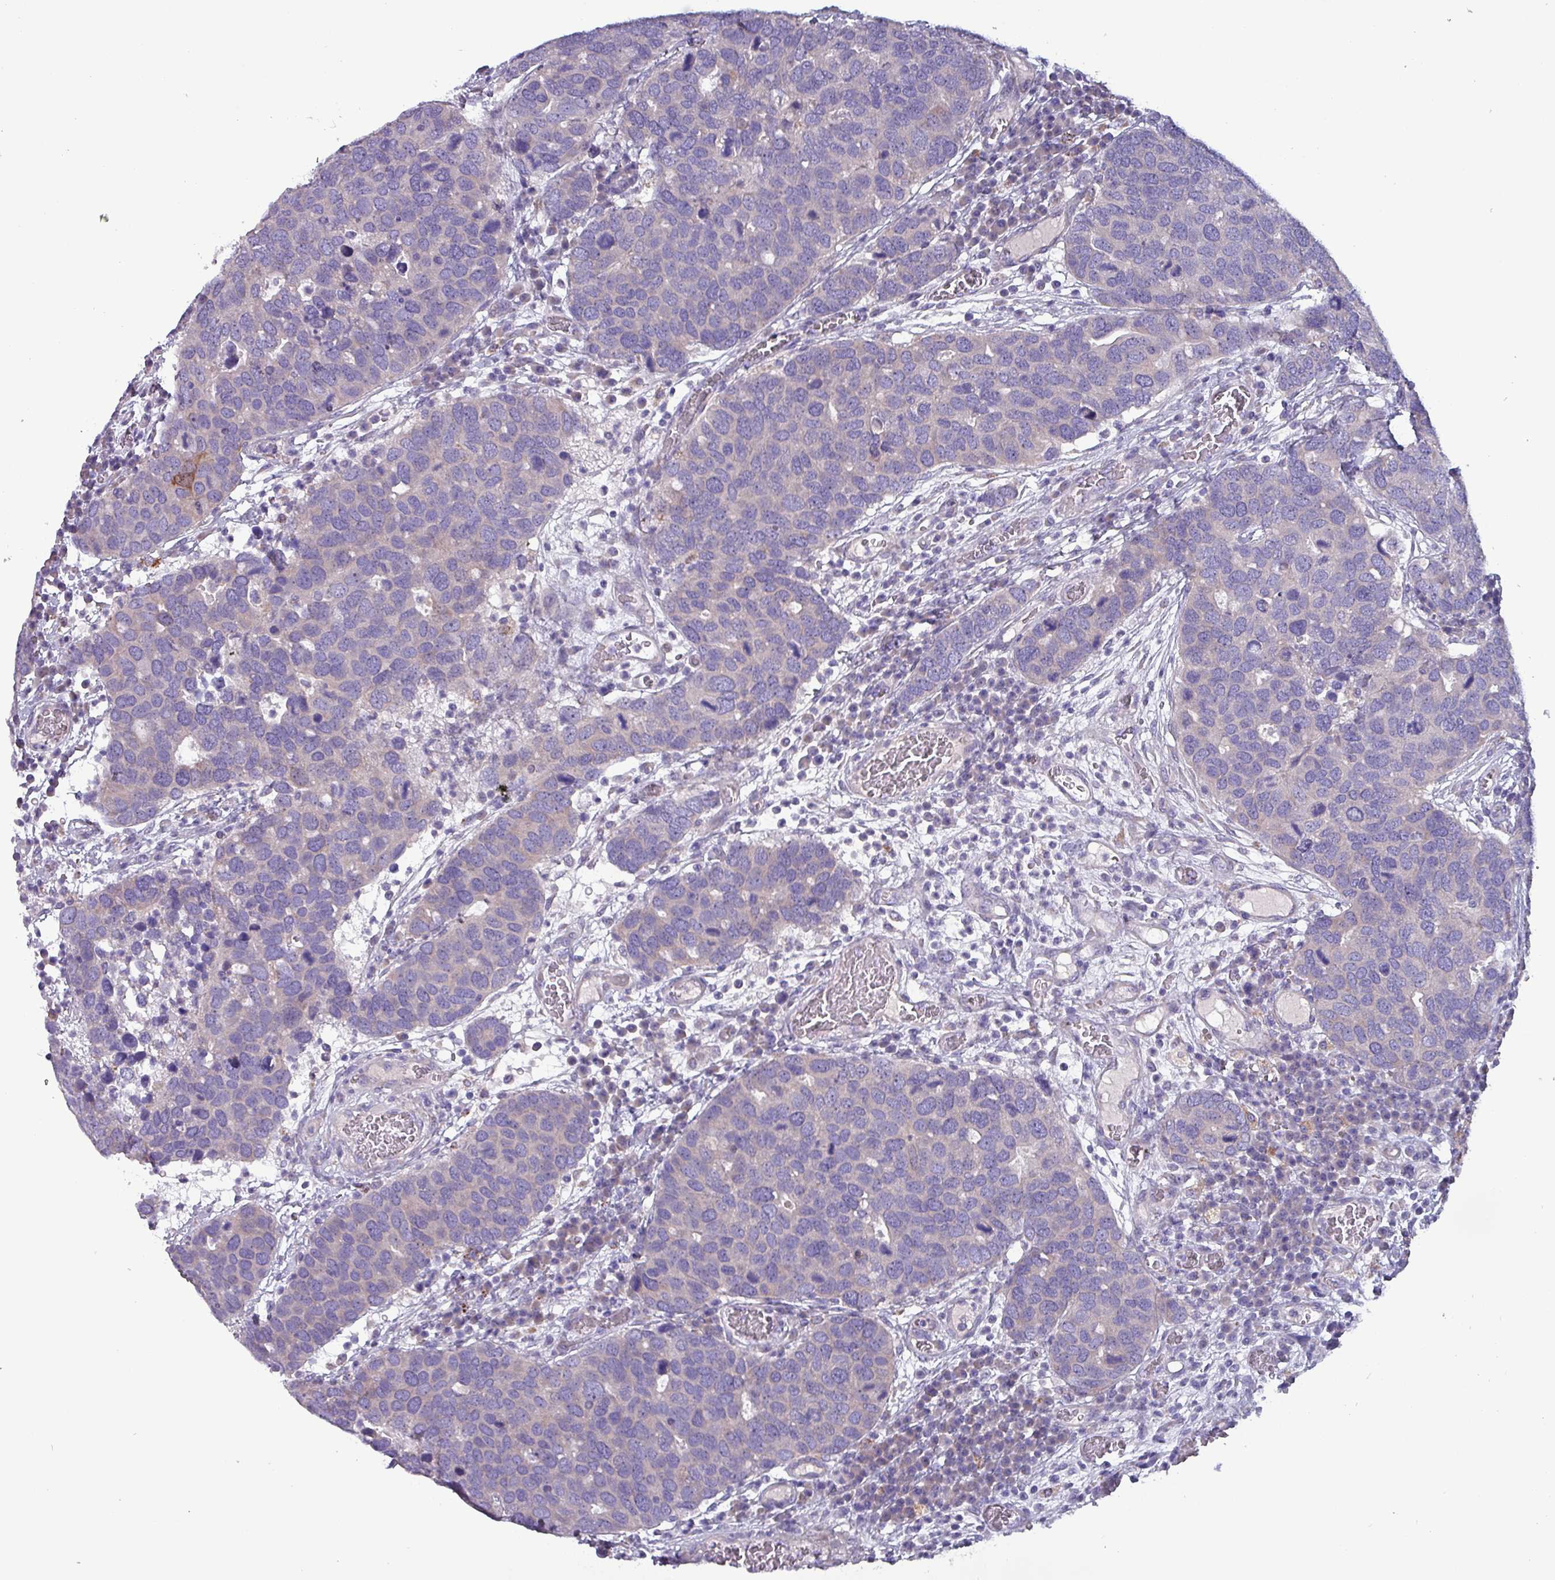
{"staining": {"intensity": "negative", "quantity": "none", "location": "none"}, "tissue": "breast cancer", "cell_type": "Tumor cells", "image_type": "cancer", "snomed": [{"axis": "morphology", "description": "Duct carcinoma"}, {"axis": "topography", "description": "Breast"}], "caption": "Image shows no protein expression in tumor cells of breast cancer tissue.", "gene": "HSD3B7", "patient": {"sex": "female", "age": 83}}